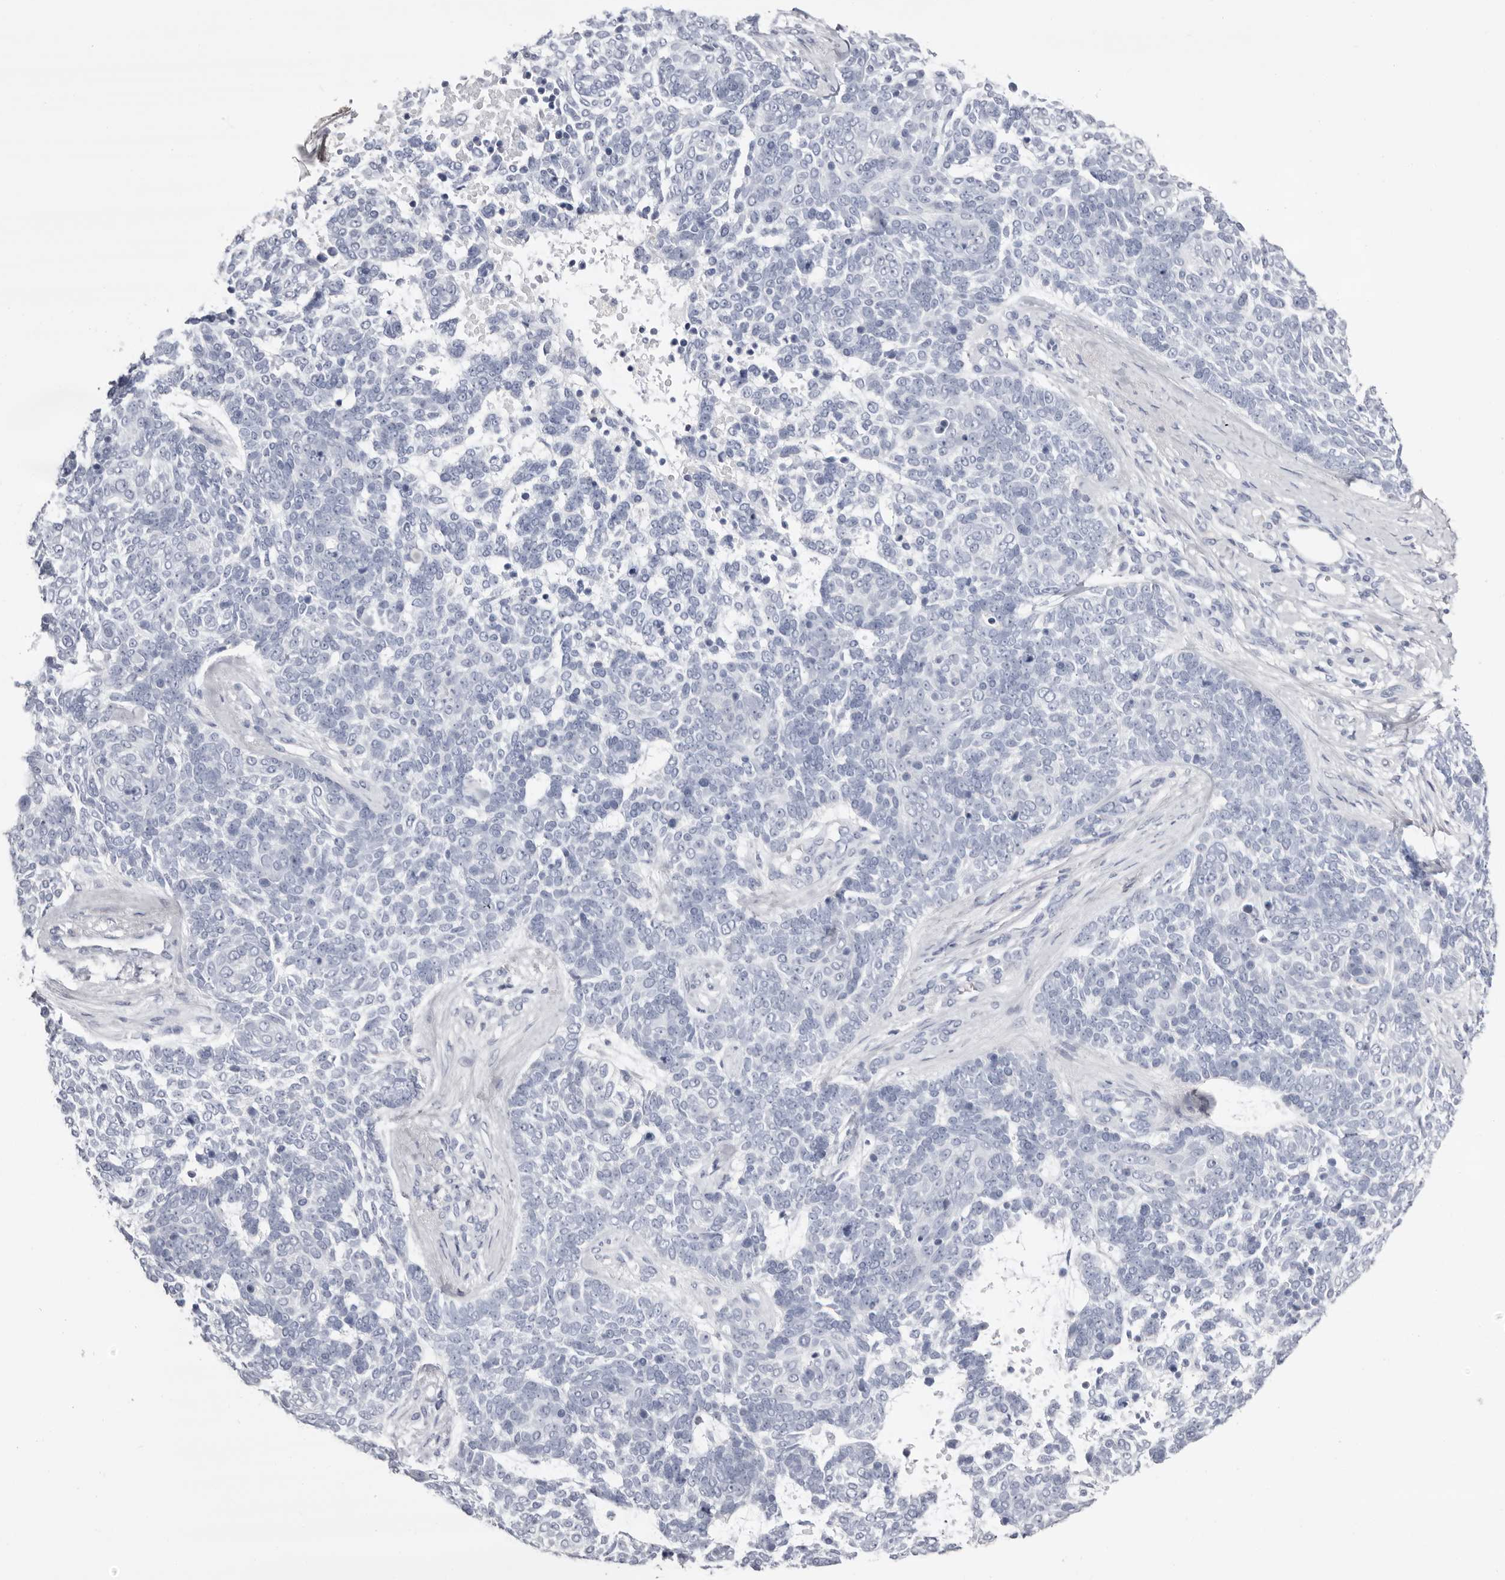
{"staining": {"intensity": "negative", "quantity": "none", "location": "none"}, "tissue": "skin cancer", "cell_type": "Tumor cells", "image_type": "cancer", "snomed": [{"axis": "morphology", "description": "Basal cell carcinoma"}, {"axis": "topography", "description": "Skin"}], "caption": "The micrograph shows no staining of tumor cells in basal cell carcinoma (skin). (DAB immunohistochemistry (IHC) with hematoxylin counter stain).", "gene": "LPO", "patient": {"sex": "female", "age": 81}}